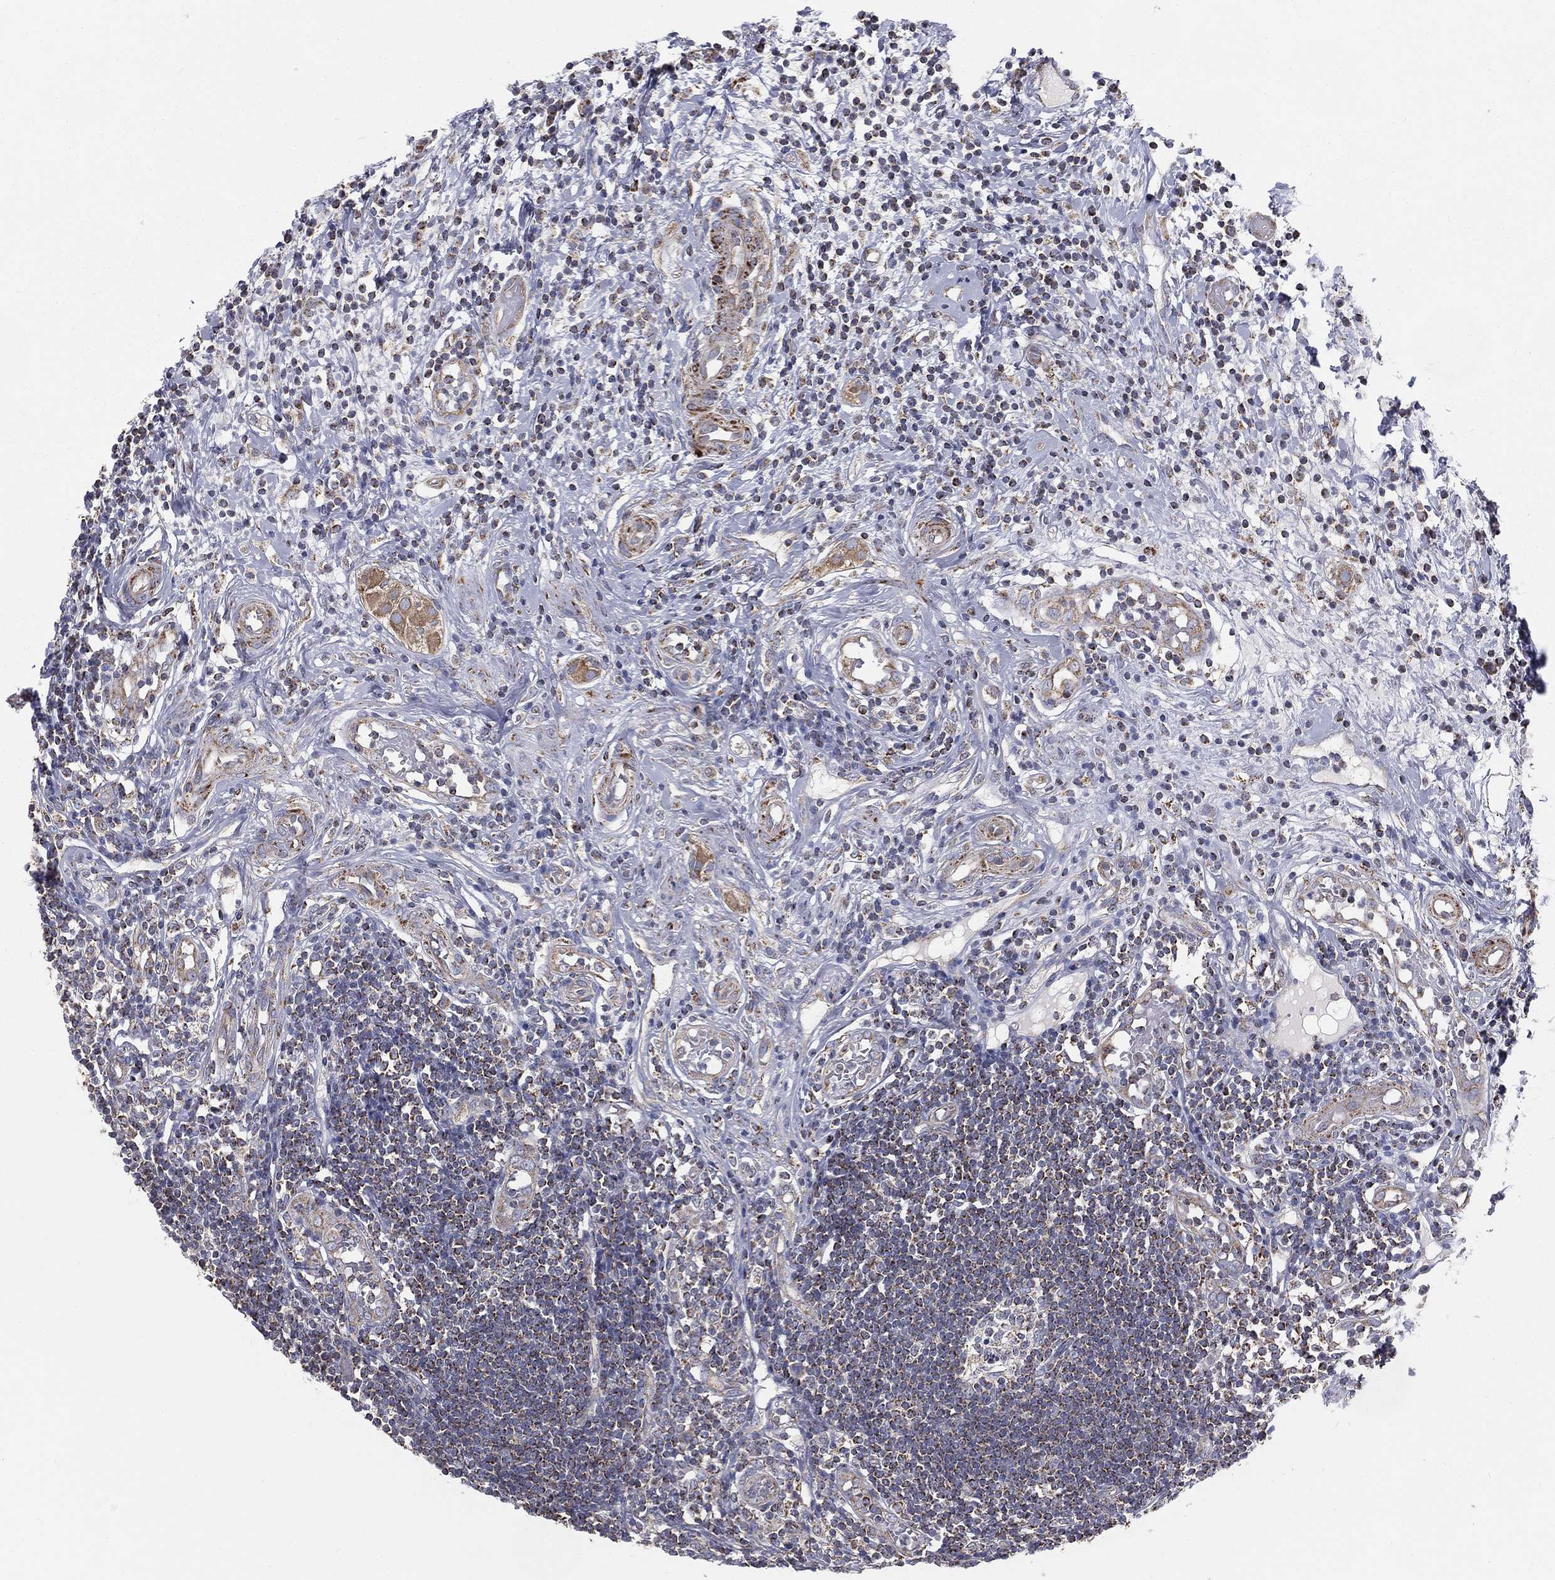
{"staining": {"intensity": "strong", "quantity": "25%-75%", "location": "cytoplasmic/membranous"}, "tissue": "appendix", "cell_type": "Glandular cells", "image_type": "normal", "snomed": [{"axis": "morphology", "description": "Normal tissue, NOS"}, {"axis": "morphology", "description": "Inflammation, NOS"}, {"axis": "topography", "description": "Appendix"}], "caption": "Immunohistochemistry (IHC) (DAB (3,3'-diaminobenzidine)) staining of normal human appendix demonstrates strong cytoplasmic/membranous protein positivity in approximately 25%-75% of glandular cells.", "gene": "HADH", "patient": {"sex": "male", "age": 16}}